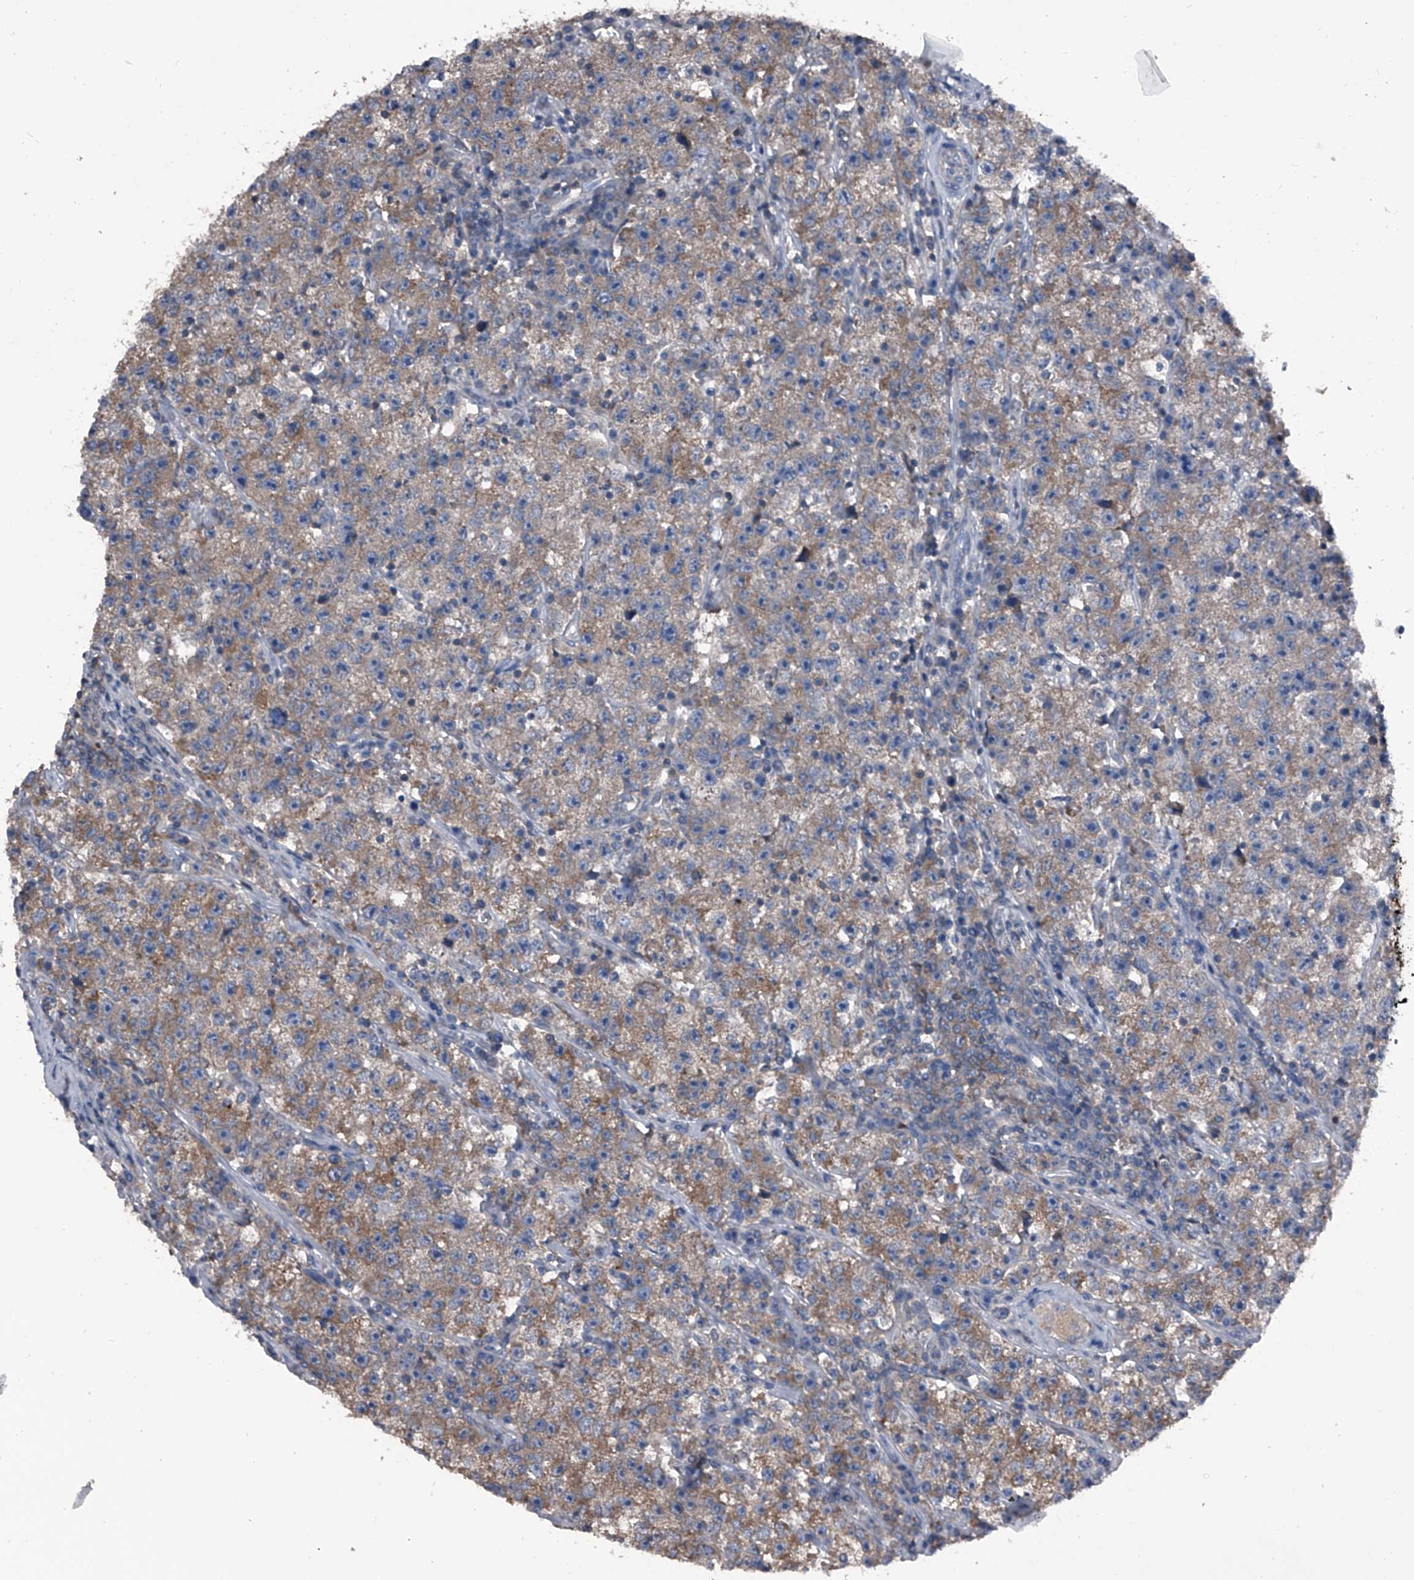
{"staining": {"intensity": "strong", "quantity": "25%-75%", "location": "cytoplasmic/membranous"}, "tissue": "testis cancer", "cell_type": "Tumor cells", "image_type": "cancer", "snomed": [{"axis": "morphology", "description": "Seminoma, NOS"}, {"axis": "topography", "description": "Testis"}], "caption": "A micrograph of testis cancer stained for a protein reveals strong cytoplasmic/membranous brown staining in tumor cells. The protein of interest is stained brown, and the nuclei are stained in blue (DAB IHC with brightfield microscopy, high magnification).", "gene": "PIP5K1A", "patient": {"sex": "male", "age": 22}}